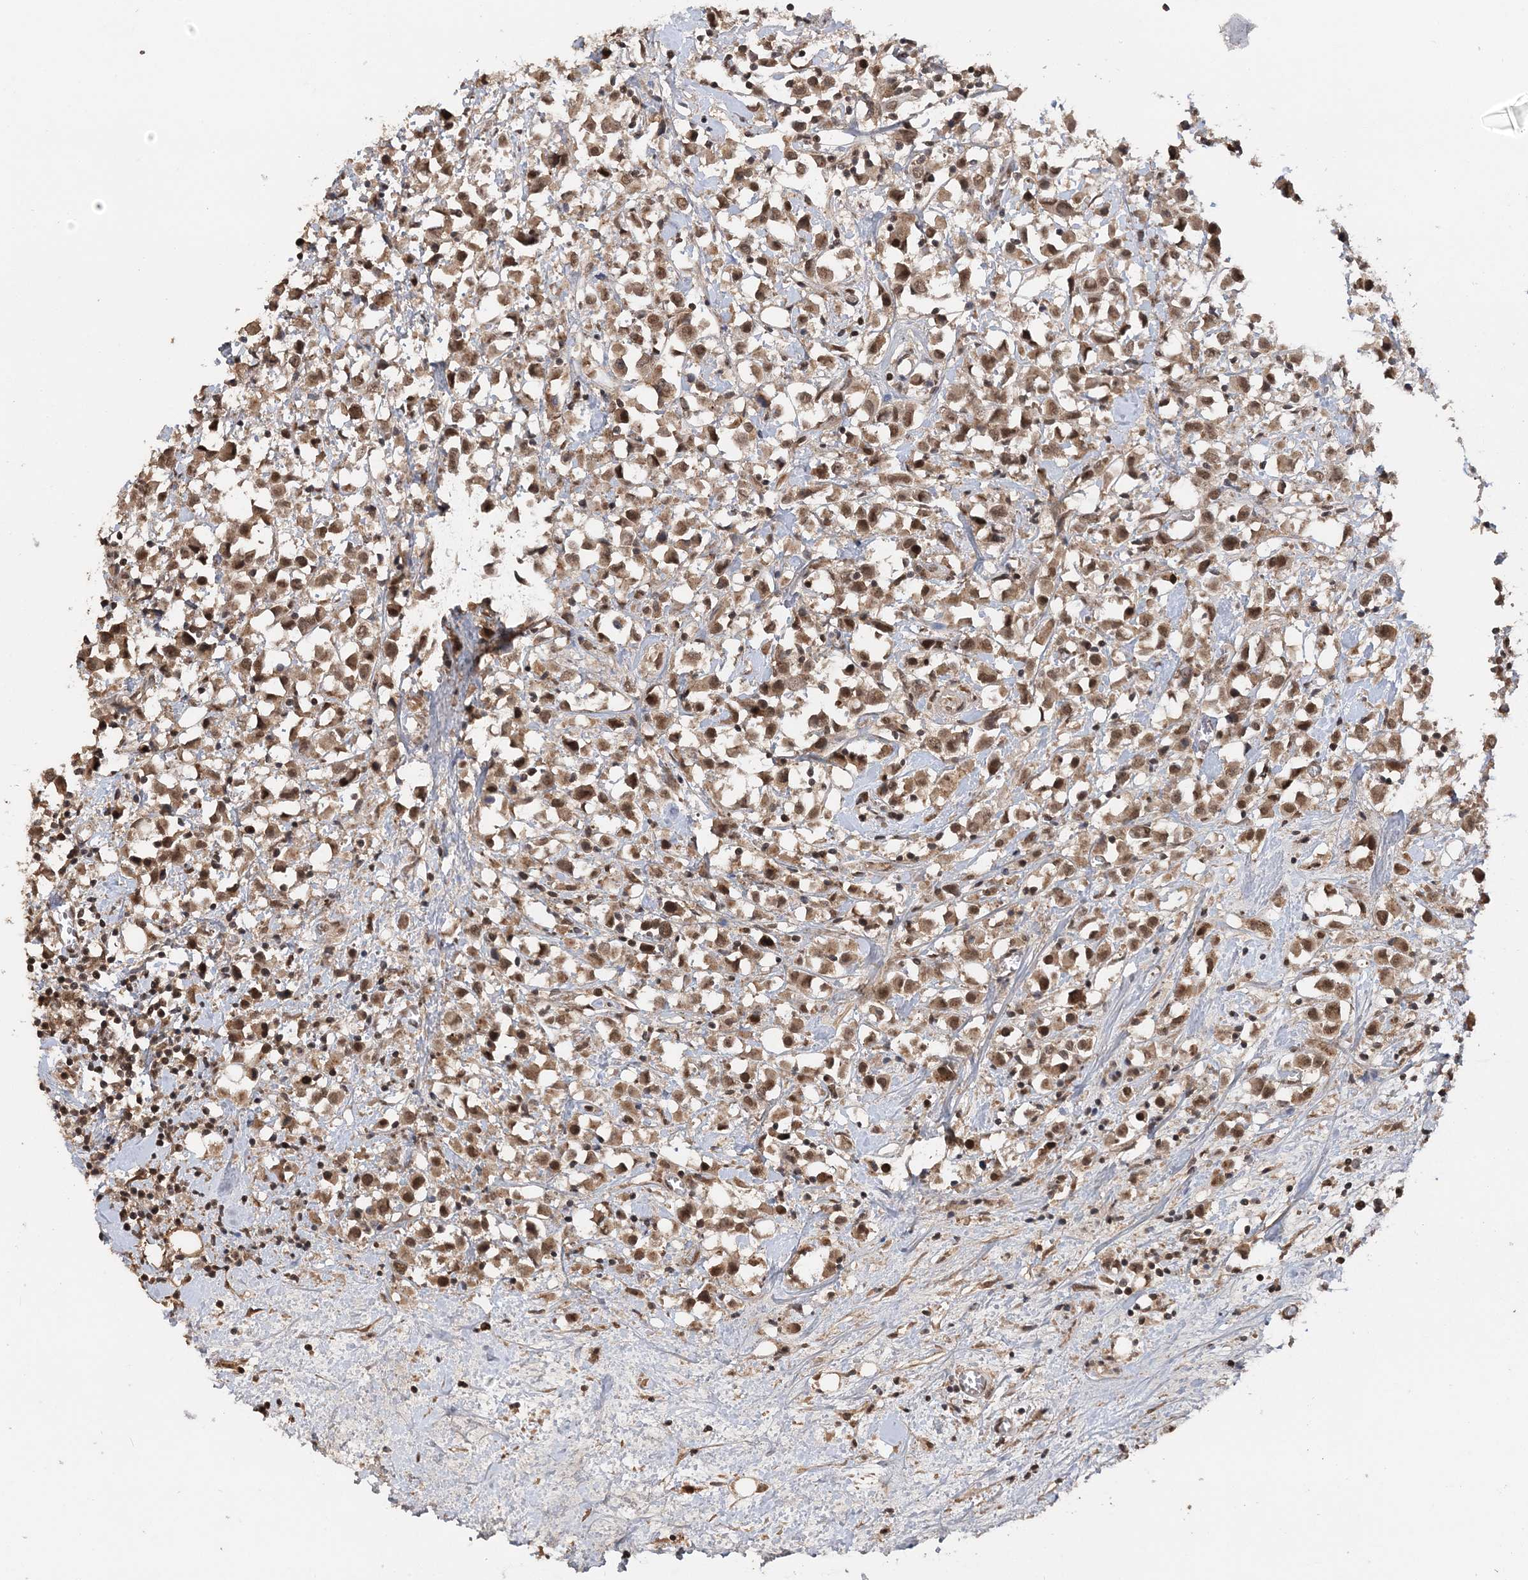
{"staining": {"intensity": "moderate", "quantity": ">75%", "location": "cytoplasmic/membranous,nuclear"}, "tissue": "breast cancer", "cell_type": "Tumor cells", "image_type": "cancer", "snomed": [{"axis": "morphology", "description": "Duct carcinoma"}, {"axis": "topography", "description": "Breast"}], "caption": "Immunohistochemistry (IHC) (DAB) staining of human infiltrating ductal carcinoma (breast) displays moderate cytoplasmic/membranous and nuclear protein positivity in approximately >75% of tumor cells. (Stains: DAB in brown, nuclei in blue, Microscopy: brightfield microscopy at high magnification).", "gene": "TSHZ2", "patient": {"sex": "female", "age": 61}}